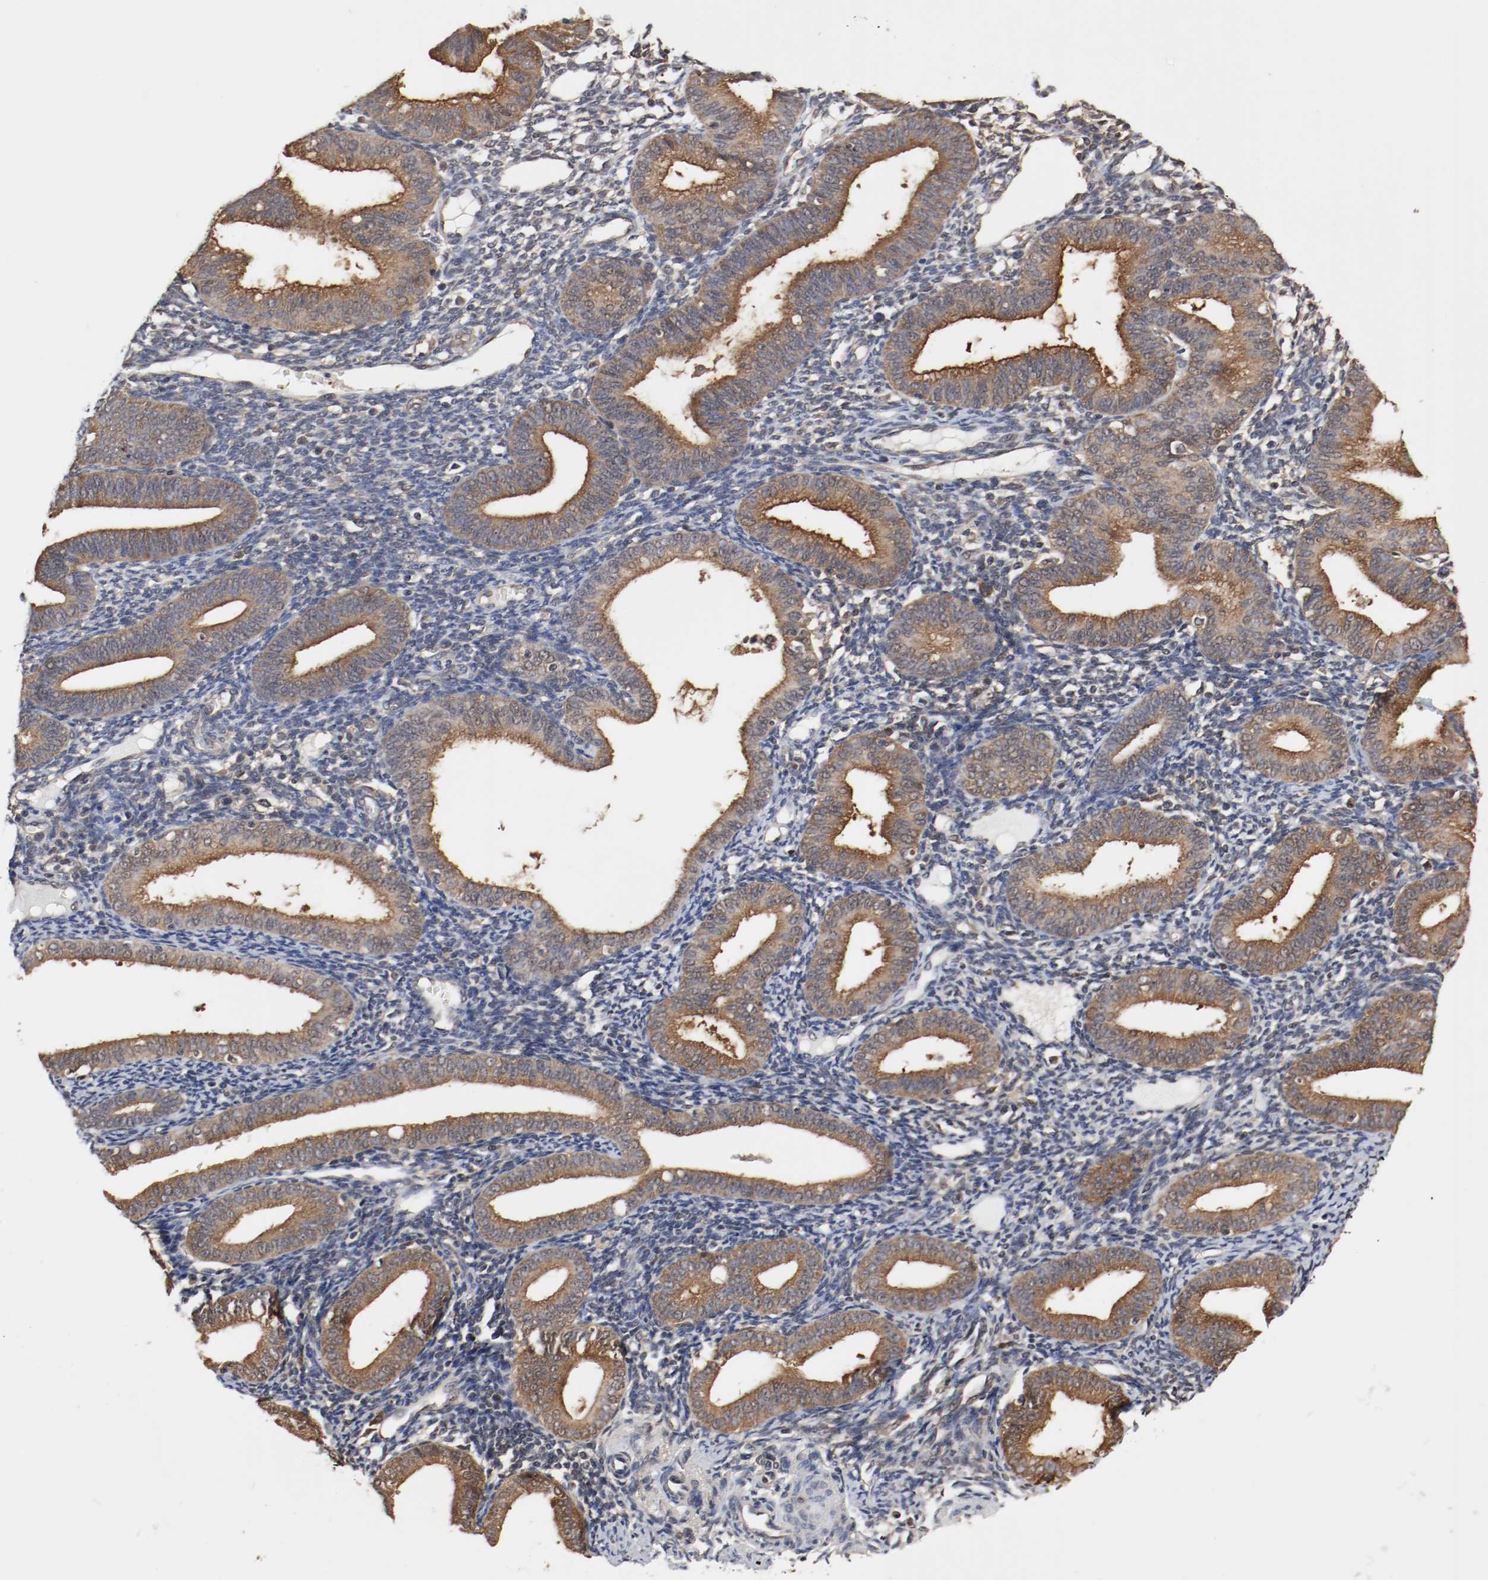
{"staining": {"intensity": "weak", "quantity": "25%-75%", "location": "cytoplasmic/membranous"}, "tissue": "endometrium", "cell_type": "Cells in endometrial stroma", "image_type": "normal", "snomed": [{"axis": "morphology", "description": "Normal tissue, NOS"}, {"axis": "topography", "description": "Endometrium"}], "caption": "Immunohistochemistry (IHC) (DAB (3,3'-diaminobenzidine)) staining of normal endometrium exhibits weak cytoplasmic/membranous protein positivity in approximately 25%-75% of cells in endometrial stroma. The staining is performed using DAB (3,3'-diaminobenzidine) brown chromogen to label protein expression. The nuclei are counter-stained blue using hematoxylin.", "gene": "AFG3L2", "patient": {"sex": "female", "age": 61}}